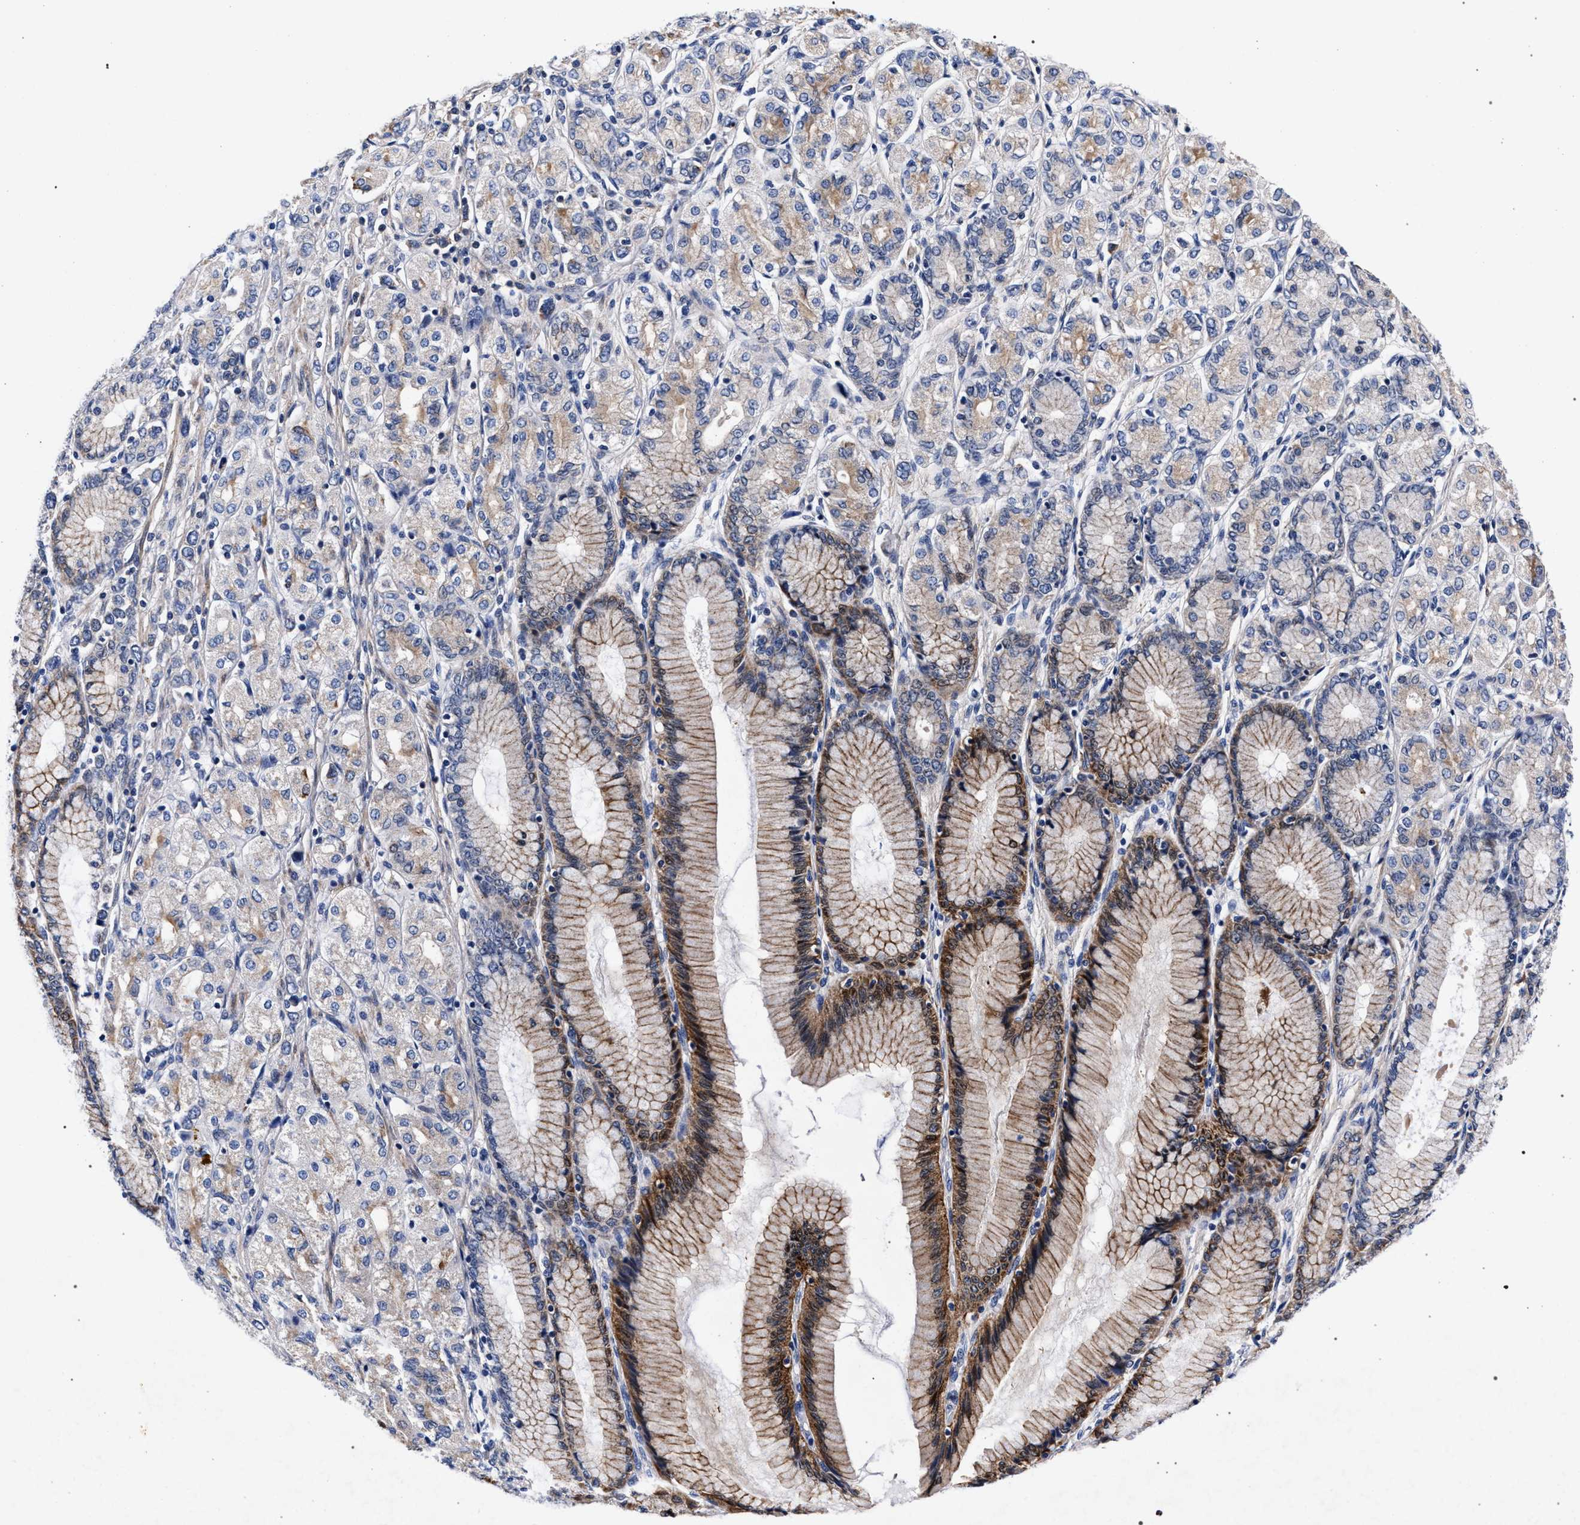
{"staining": {"intensity": "weak", "quantity": "<25%", "location": "cytoplasmic/membranous"}, "tissue": "stomach cancer", "cell_type": "Tumor cells", "image_type": "cancer", "snomed": [{"axis": "morphology", "description": "Adenocarcinoma, NOS"}, {"axis": "topography", "description": "Stomach"}], "caption": "A histopathology image of human adenocarcinoma (stomach) is negative for staining in tumor cells.", "gene": "ACOX1", "patient": {"sex": "female", "age": 65}}